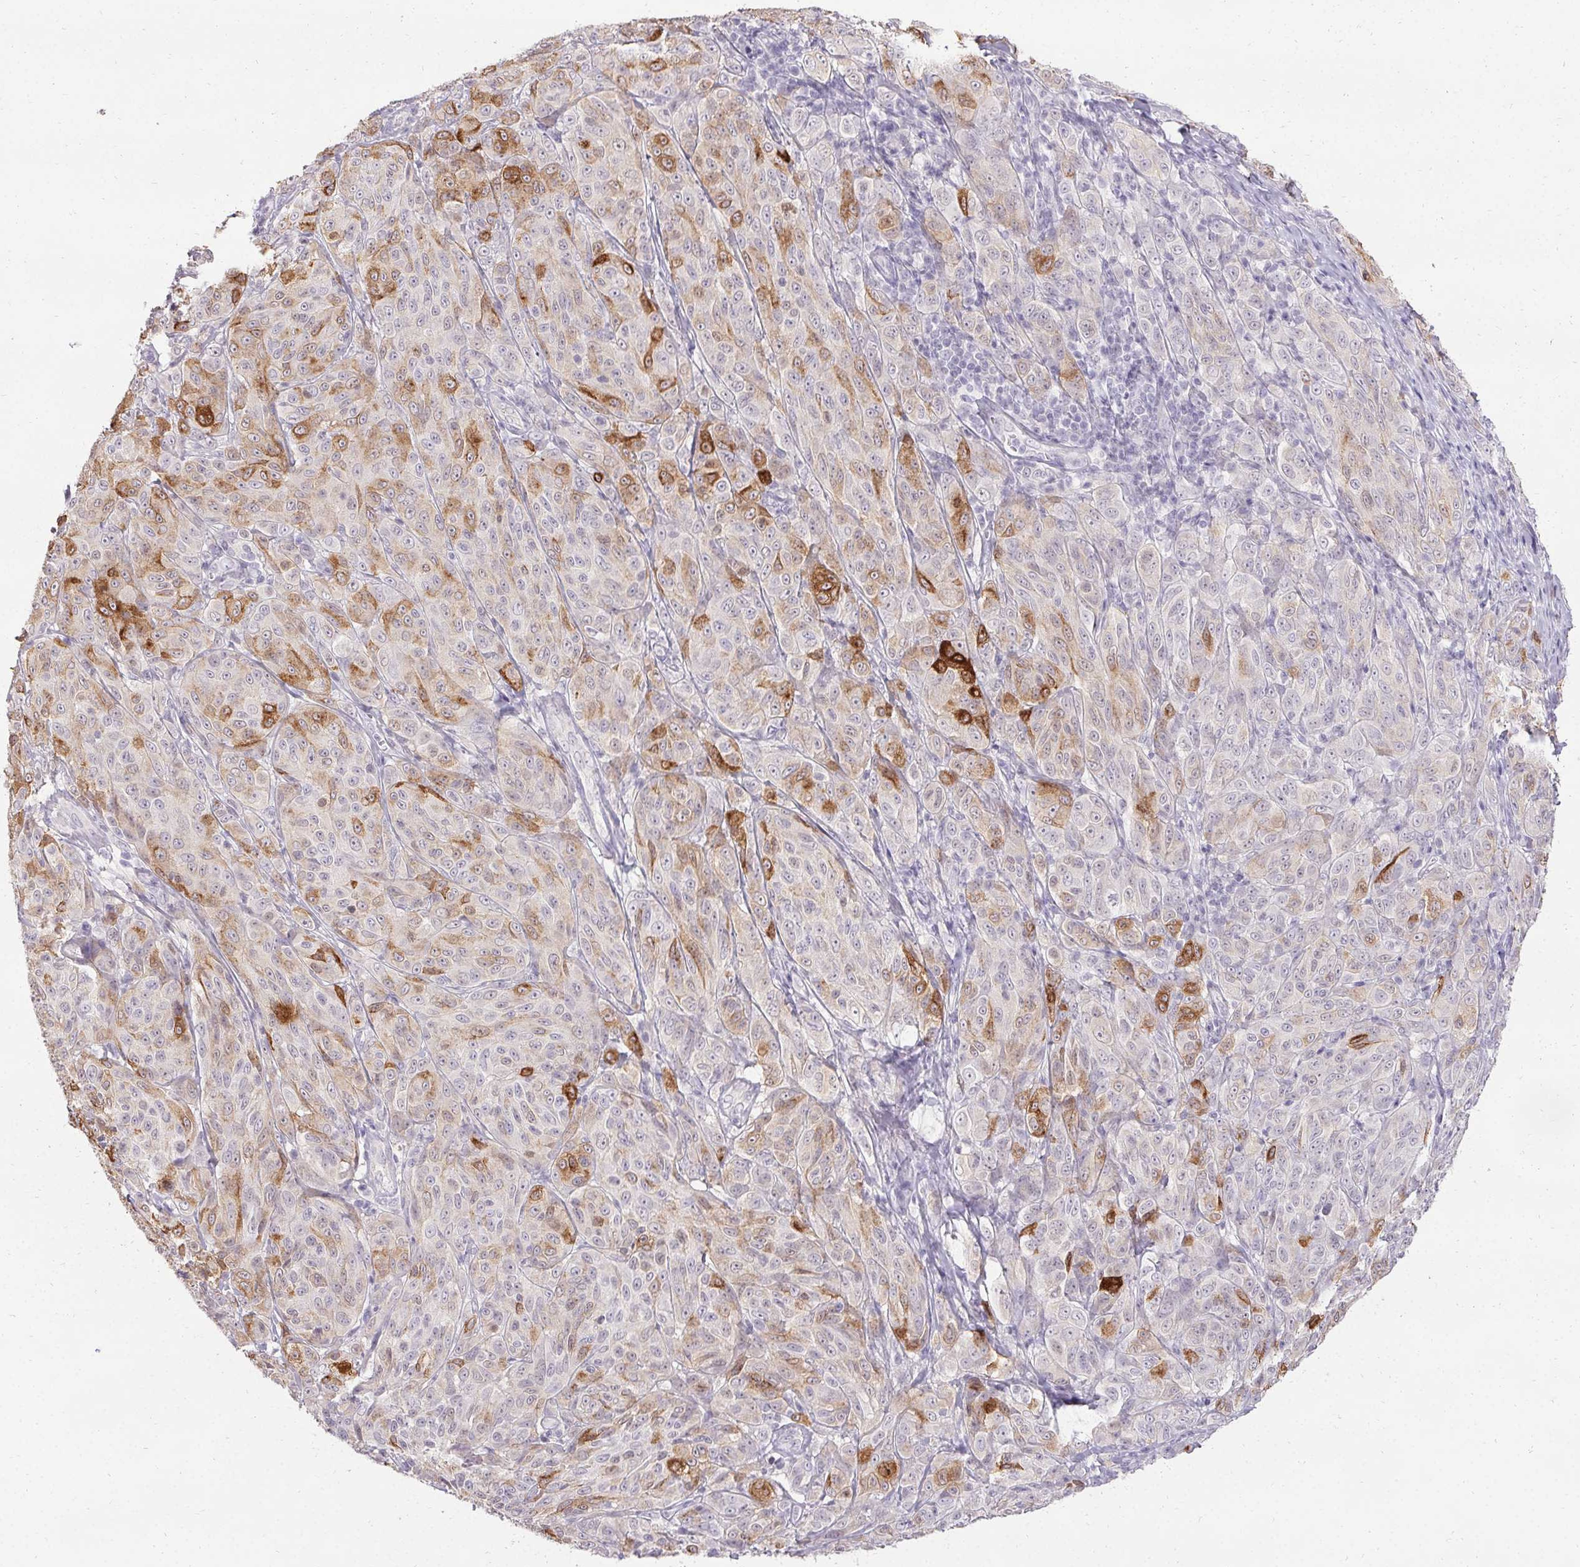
{"staining": {"intensity": "strong", "quantity": "<25%", "location": "cytoplasmic/membranous"}, "tissue": "melanoma", "cell_type": "Tumor cells", "image_type": "cancer", "snomed": [{"axis": "morphology", "description": "Malignant melanoma, NOS"}, {"axis": "topography", "description": "Skin"}], "caption": "Human malignant melanoma stained with a protein marker reveals strong staining in tumor cells.", "gene": "PMEL", "patient": {"sex": "male", "age": 89}}